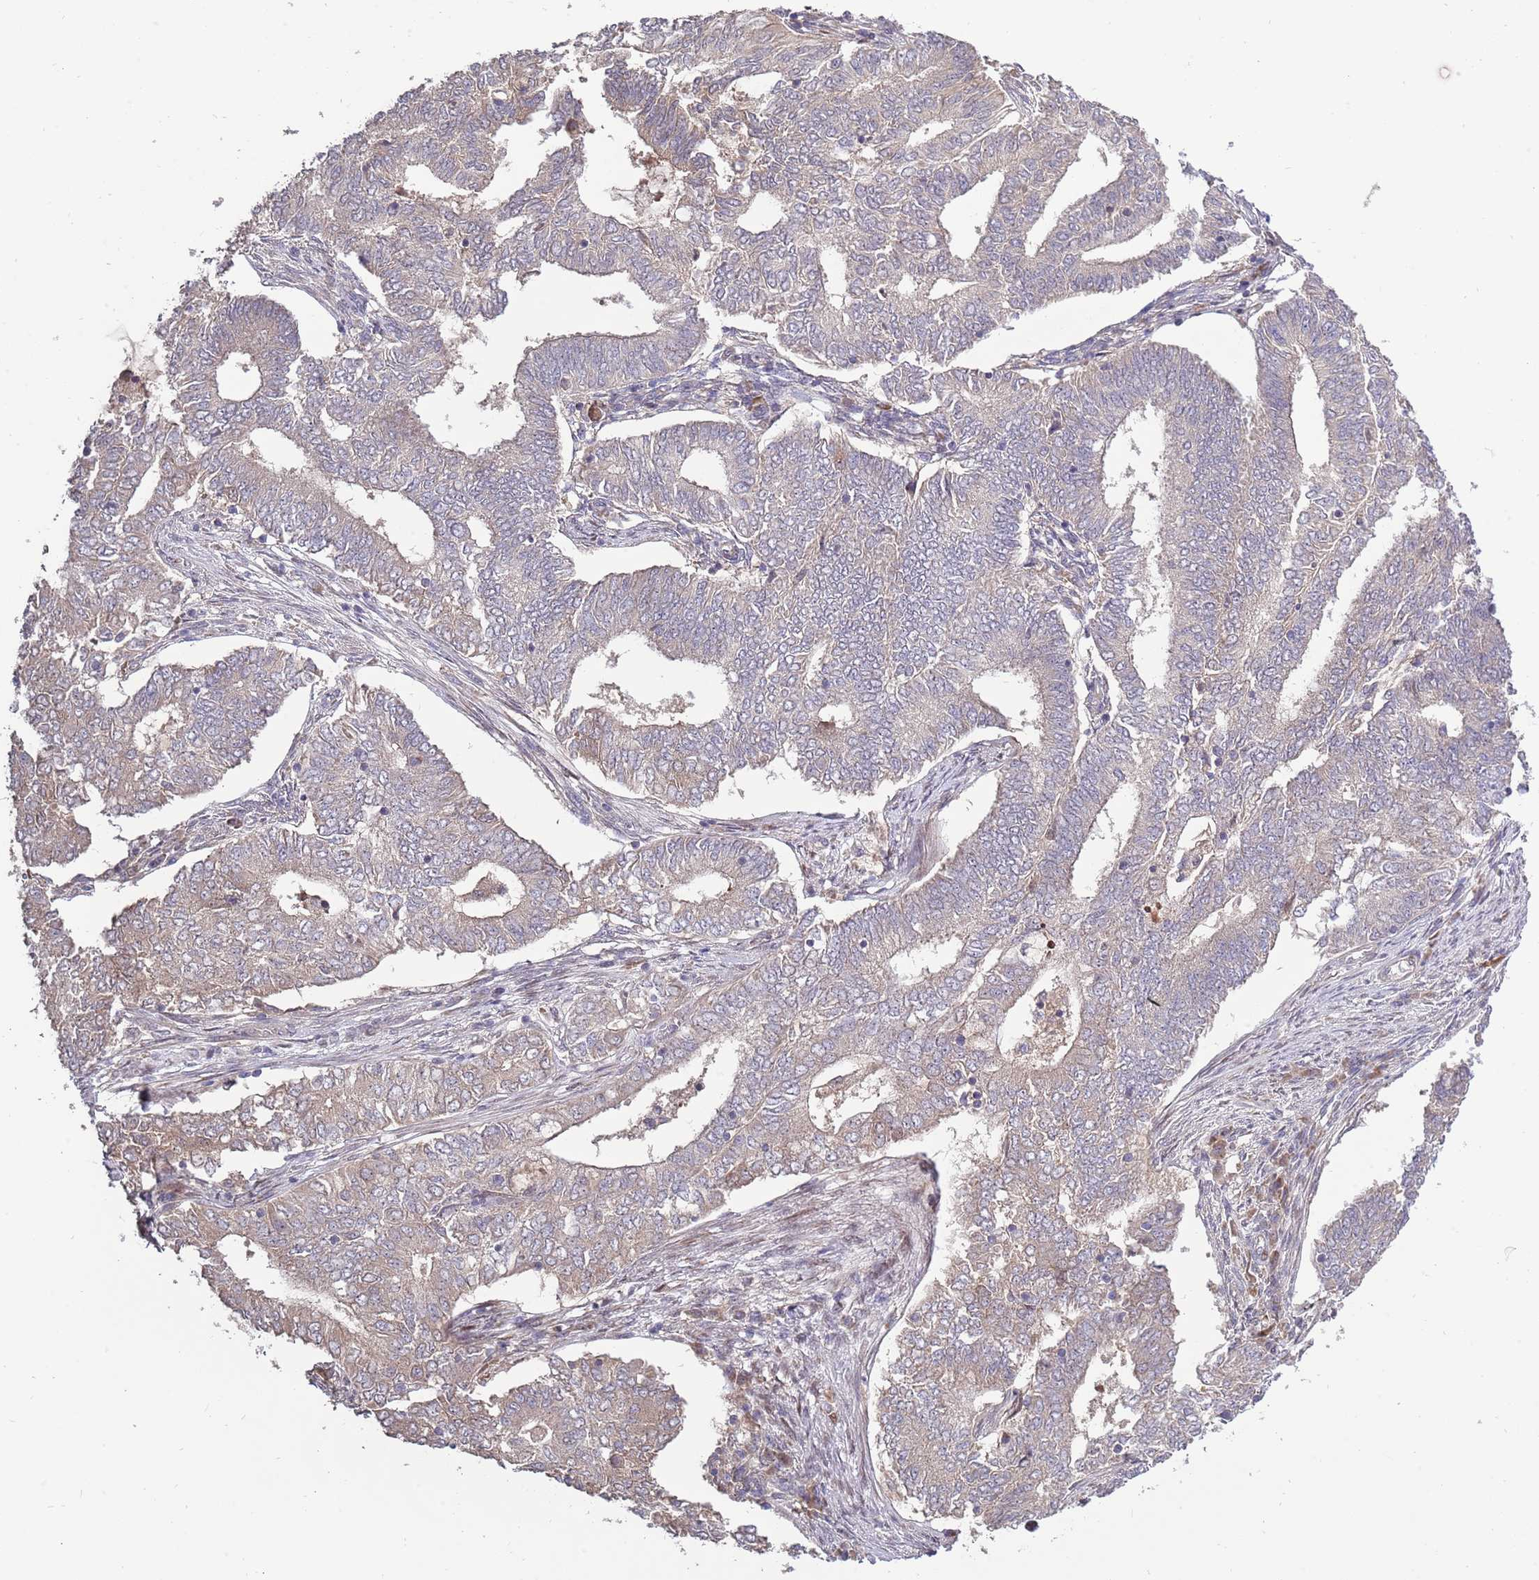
{"staining": {"intensity": "weak", "quantity": "<25%", "location": "cytoplasmic/membranous"}, "tissue": "endometrial cancer", "cell_type": "Tumor cells", "image_type": "cancer", "snomed": [{"axis": "morphology", "description": "Adenocarcinoma, NOS"}, {"axis": "topography", "description": "Endometrium"}], "caption": "DAB immunohistochemical staining of endometrial adenocarcinoma displays no significant positivity in tumor cells.", "gene": "SYNDIG1L", "patient": {"sex": "female", "age": 62}}